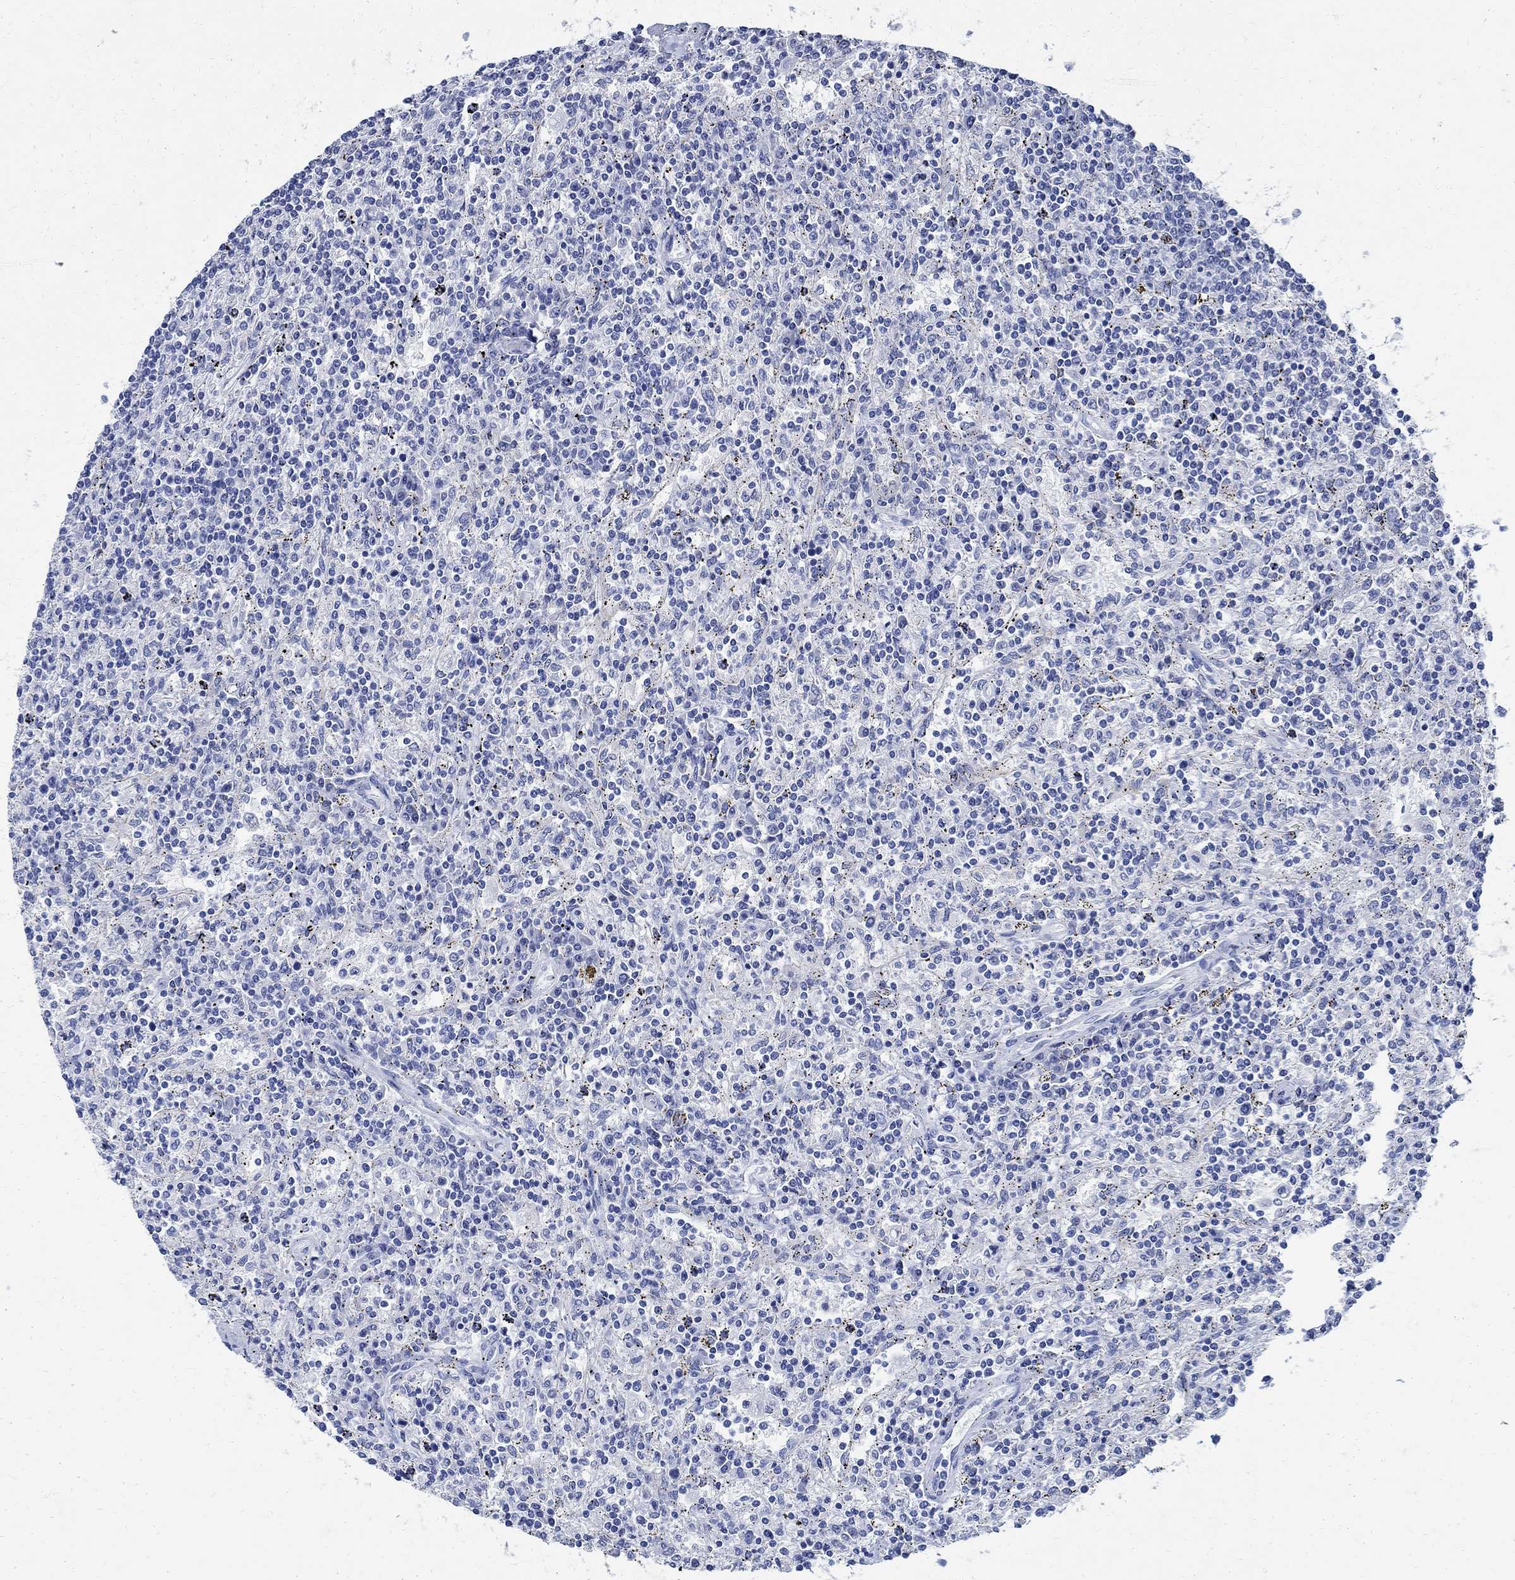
{"staining": {"intensity": "negative", "quantity": "none", "location": "none"}, "tissue": "lymphoma", "cell_type": "Tumor cells", "image_type": "cancer", "snomed": [{"axis": "morphology", "description": "Malignant lymphoma, non-Hodgkin's type, Low grade"}, {"axis": "topography", "description": "Lymph node"}], "caption": "Immunohistochemical staining of lymphoma reveals no significant positivity in tumor cells.", "gene": "TMEM221", "patient": {"sex": "male", "age": 52}}